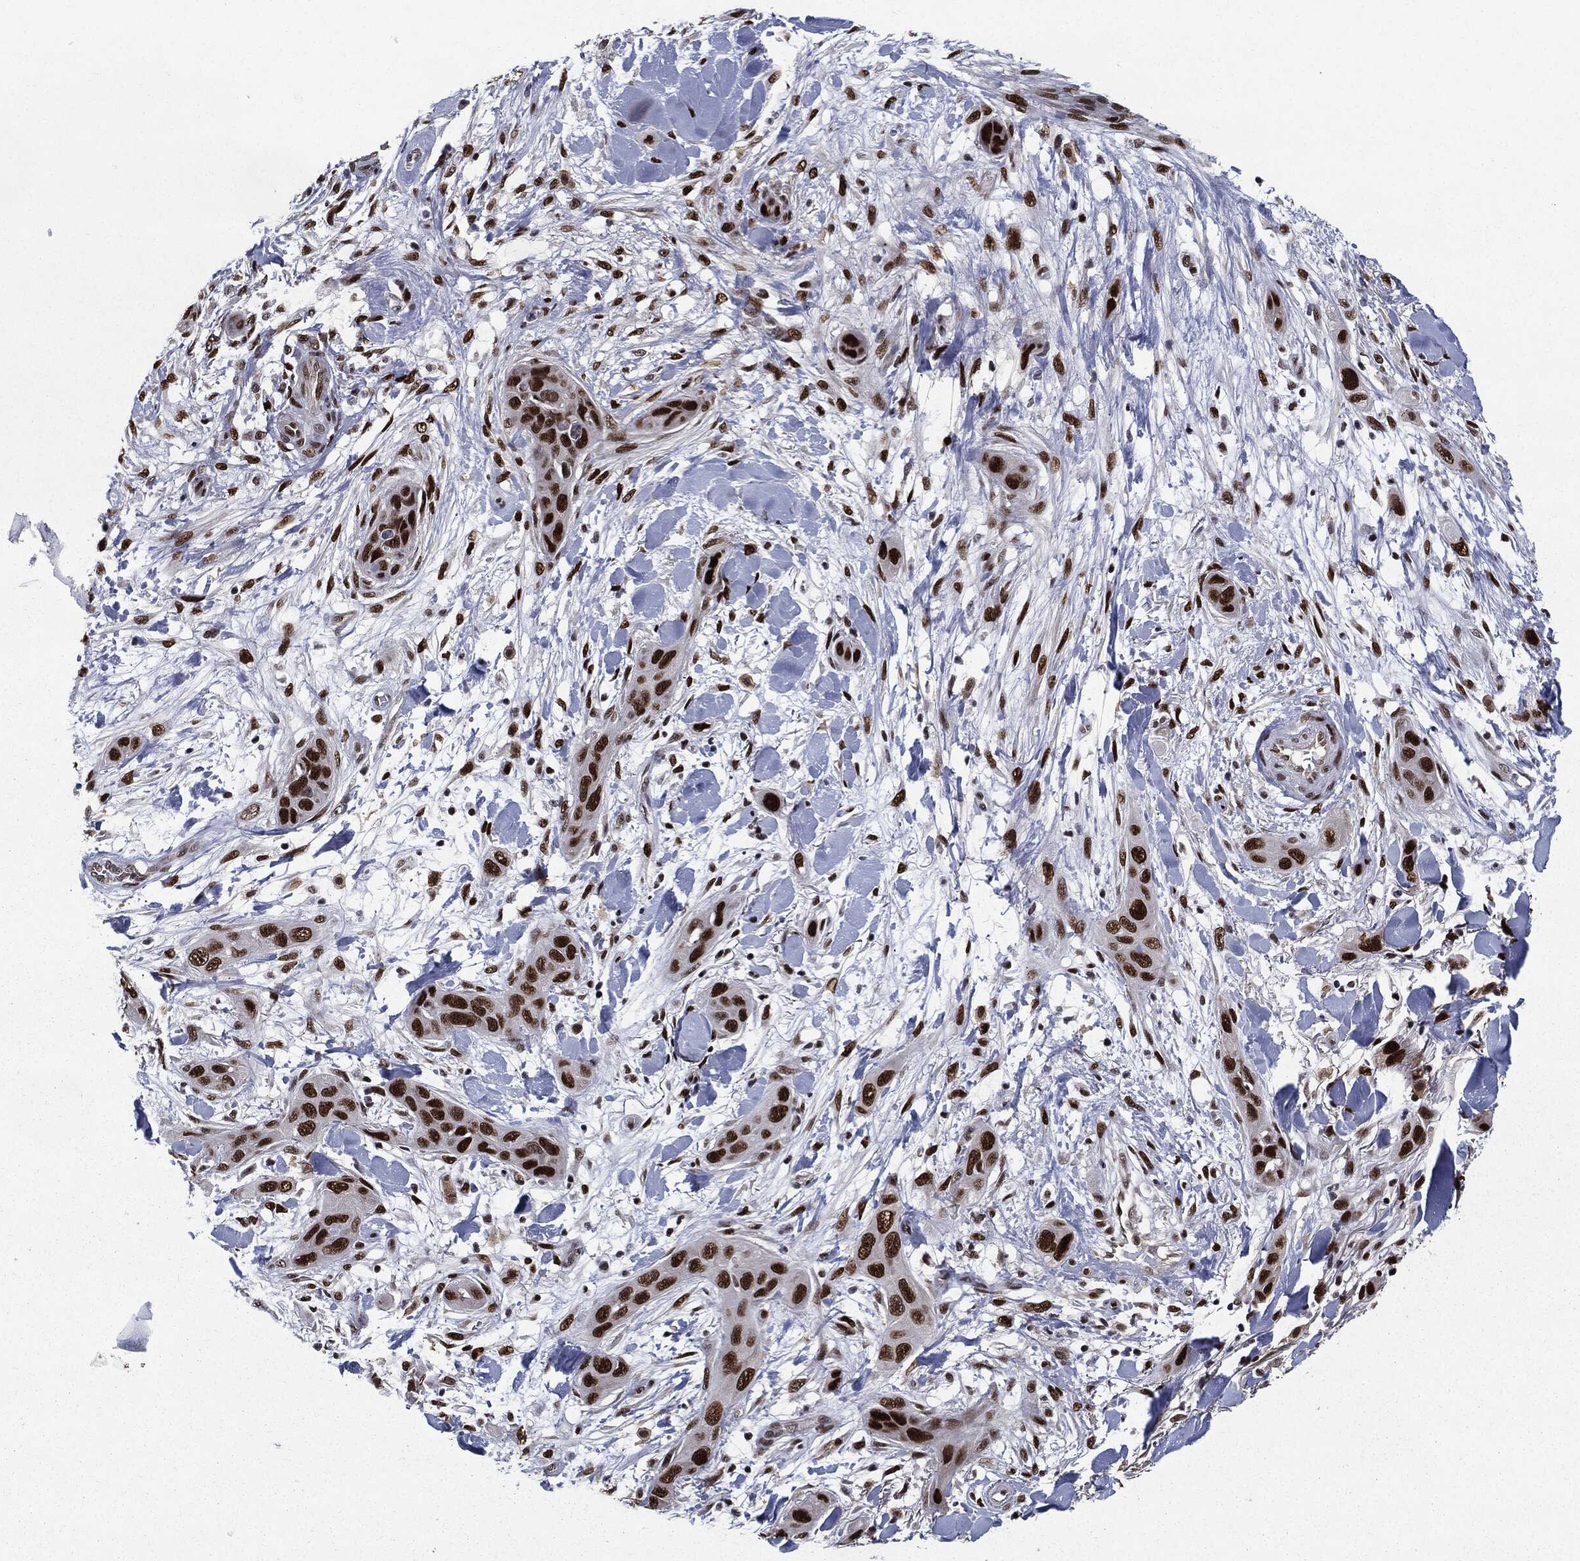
{"staining": {"intensity": "strong", "quantity": ">75%", "location": "nuclear"}, "tissue": "skin cancer", "cell_type": "Tumor cells", "image_type": "cancer", "snomed": [{"axis": "morphology", "description": "Squamous cell carcinoma, NOS"}, {"axis": "topography", "description": "Skin"}], "caption": "A high-resolution photomicrograph shows IHC staining of squamous cell carcinoma (skin), which exhibits strong nuclear staining in approximately >75% of tumor cells.", "gene": "JUN", "patient": {"sex": "male", "age": 78}}